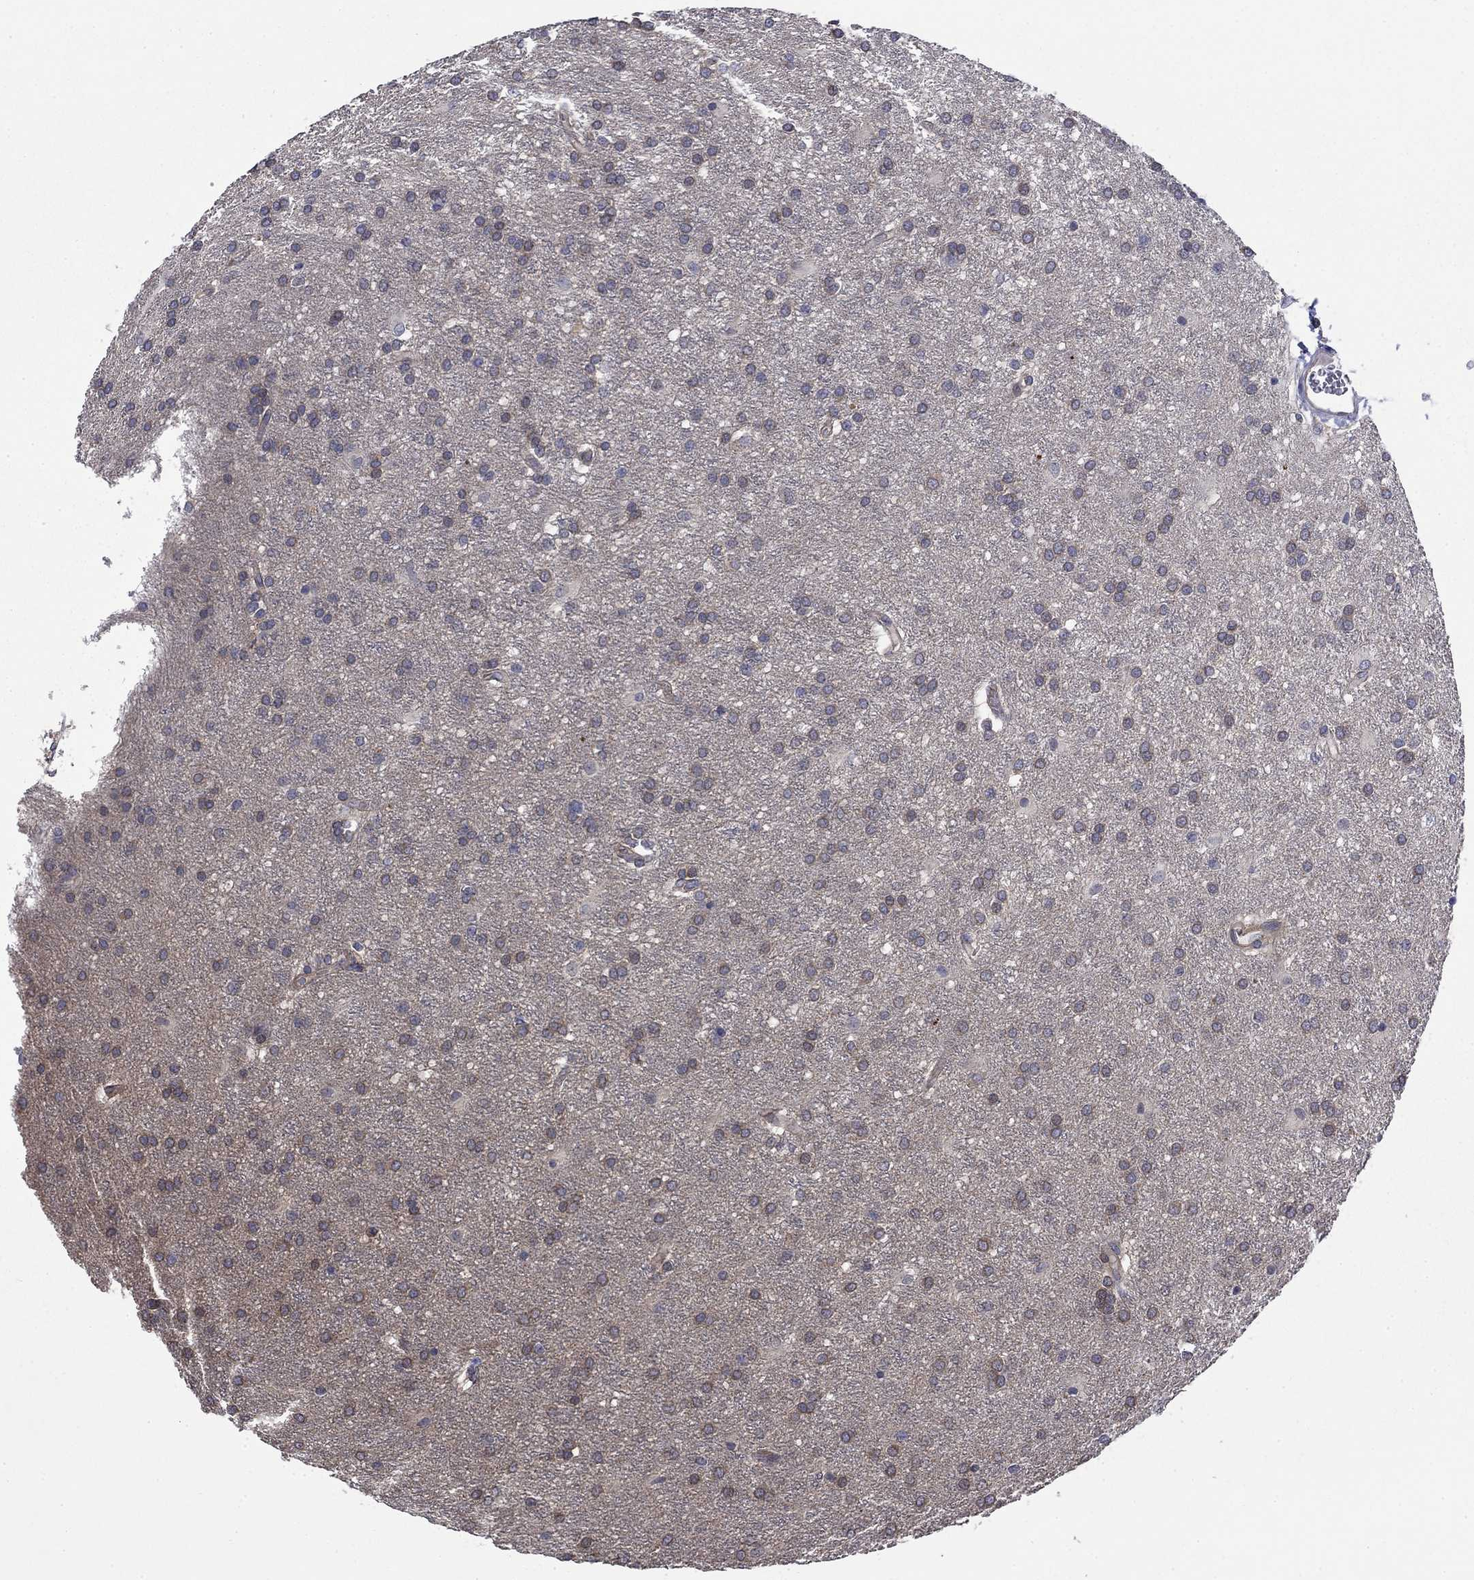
{"staining": {"intensity": "negative", "quantity": "none", "location": "none"}, "tissue": "glioma", "cell_type": "Tumor cells", "image_type": "cancer", "snomed": [{"axis": "morphology", "description": "Glioma, malignant, Low grade"}, {"axis": "topography", "description": "Brain"}], "caption": "Immunohistochemical staining of glioma displays no significant staining in tumor cells.", "gene": "PDZD2", "patient": {"sex": "female", "age": 32}}